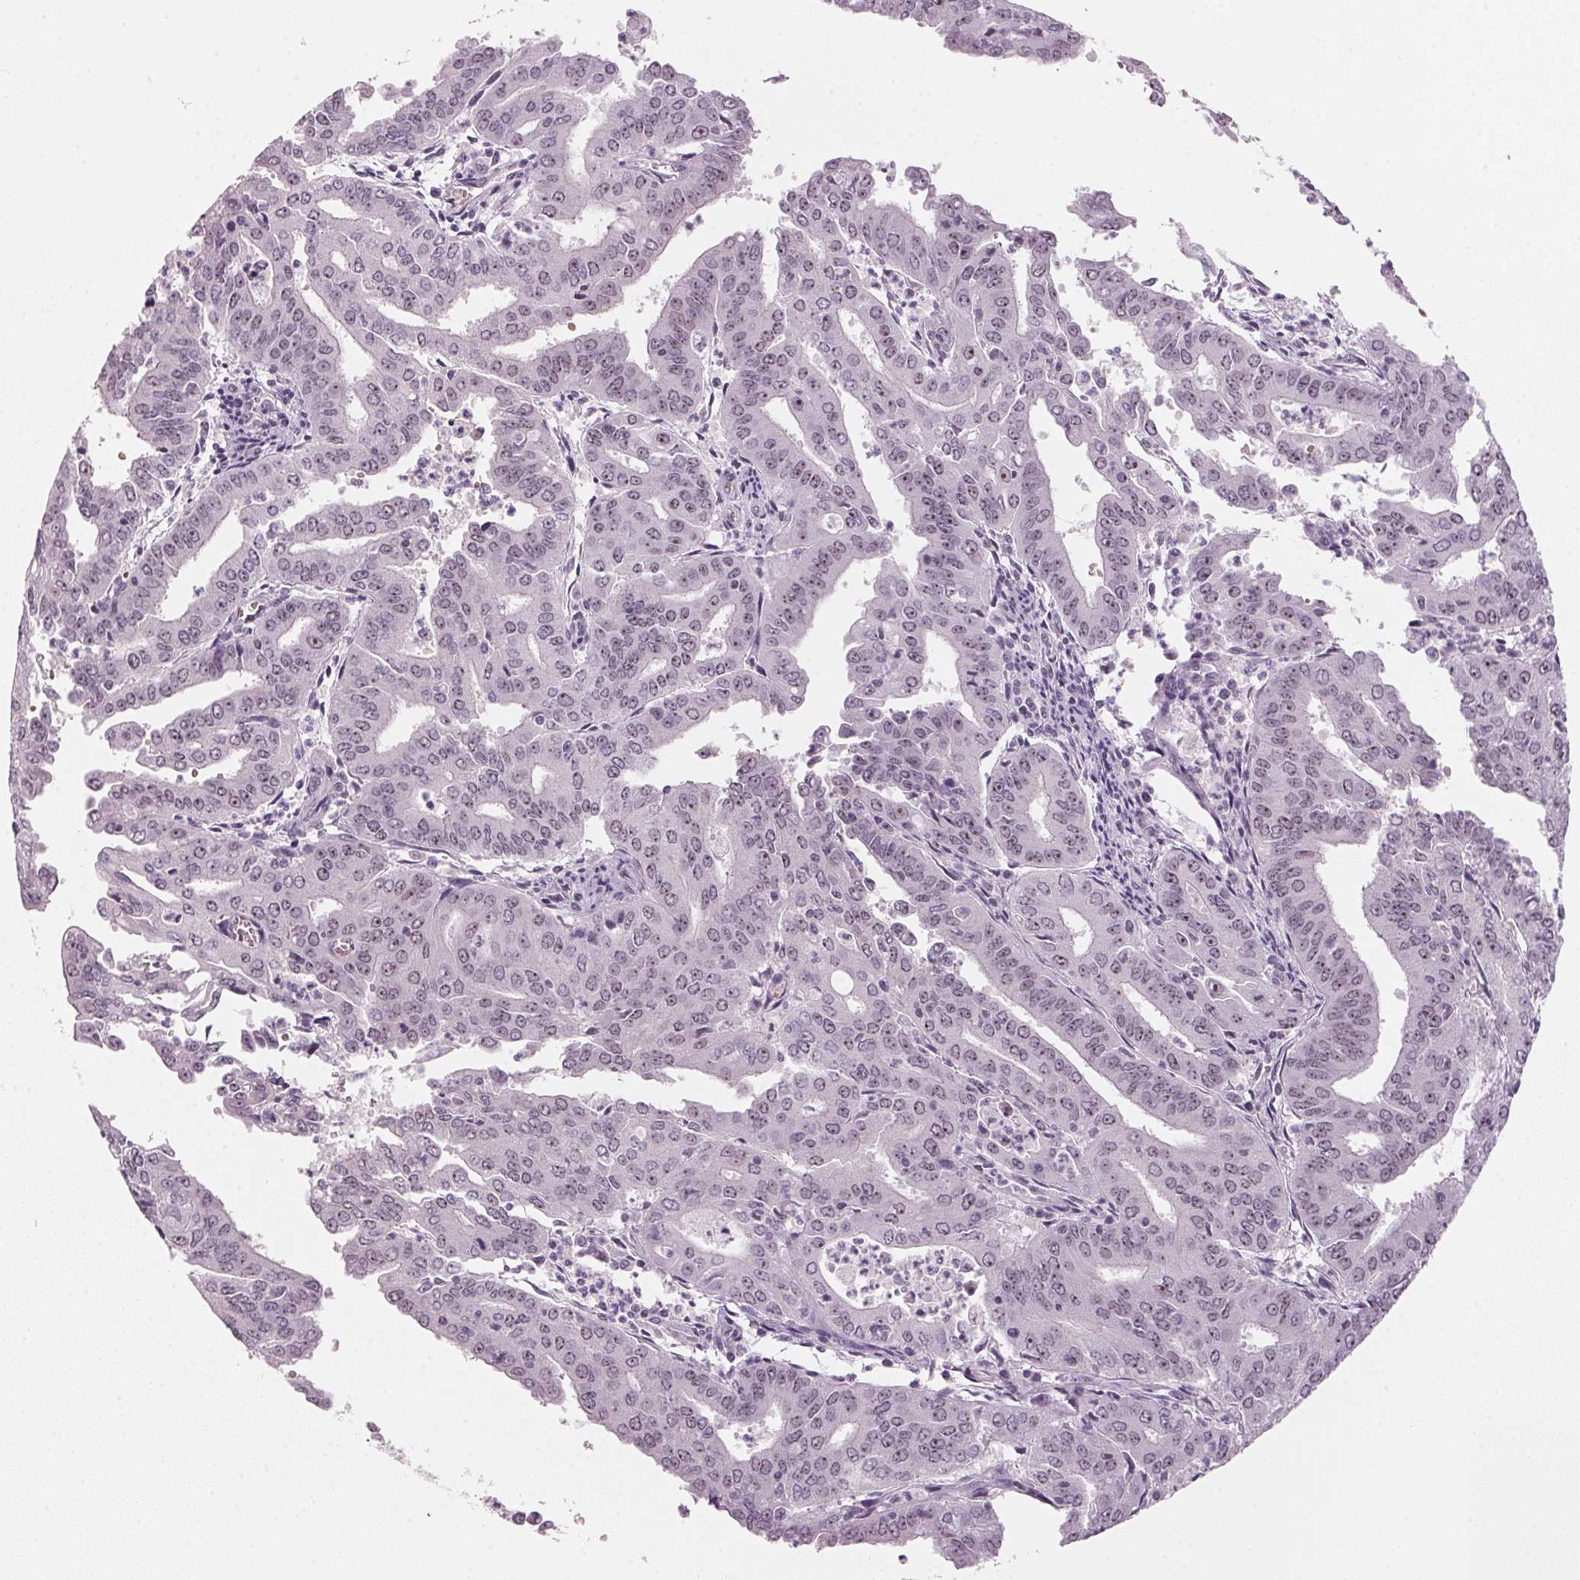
{"staining": {"intensity": "weak", "quantity": ">75%", "location": "nuclear"}, "tissue": "cervical cancer", "cell_type": "Tumor cells", "image_type": "cancer", "snomed": [{"axis": "morphology", "description": "Adenocarcinoma, NOS"}, {"axis": "topography", "description": "Cervix"}], "caption": "Immunohistochemistry (IHC) image of human adenocarcinoma (cervical) stained for a protein (brown), which reveals low levels of weak nuclear staining in approximately >75% of tumor cells.", "gene": "DNTTIP2", "patient": {"sex": "female", "age": 56}}